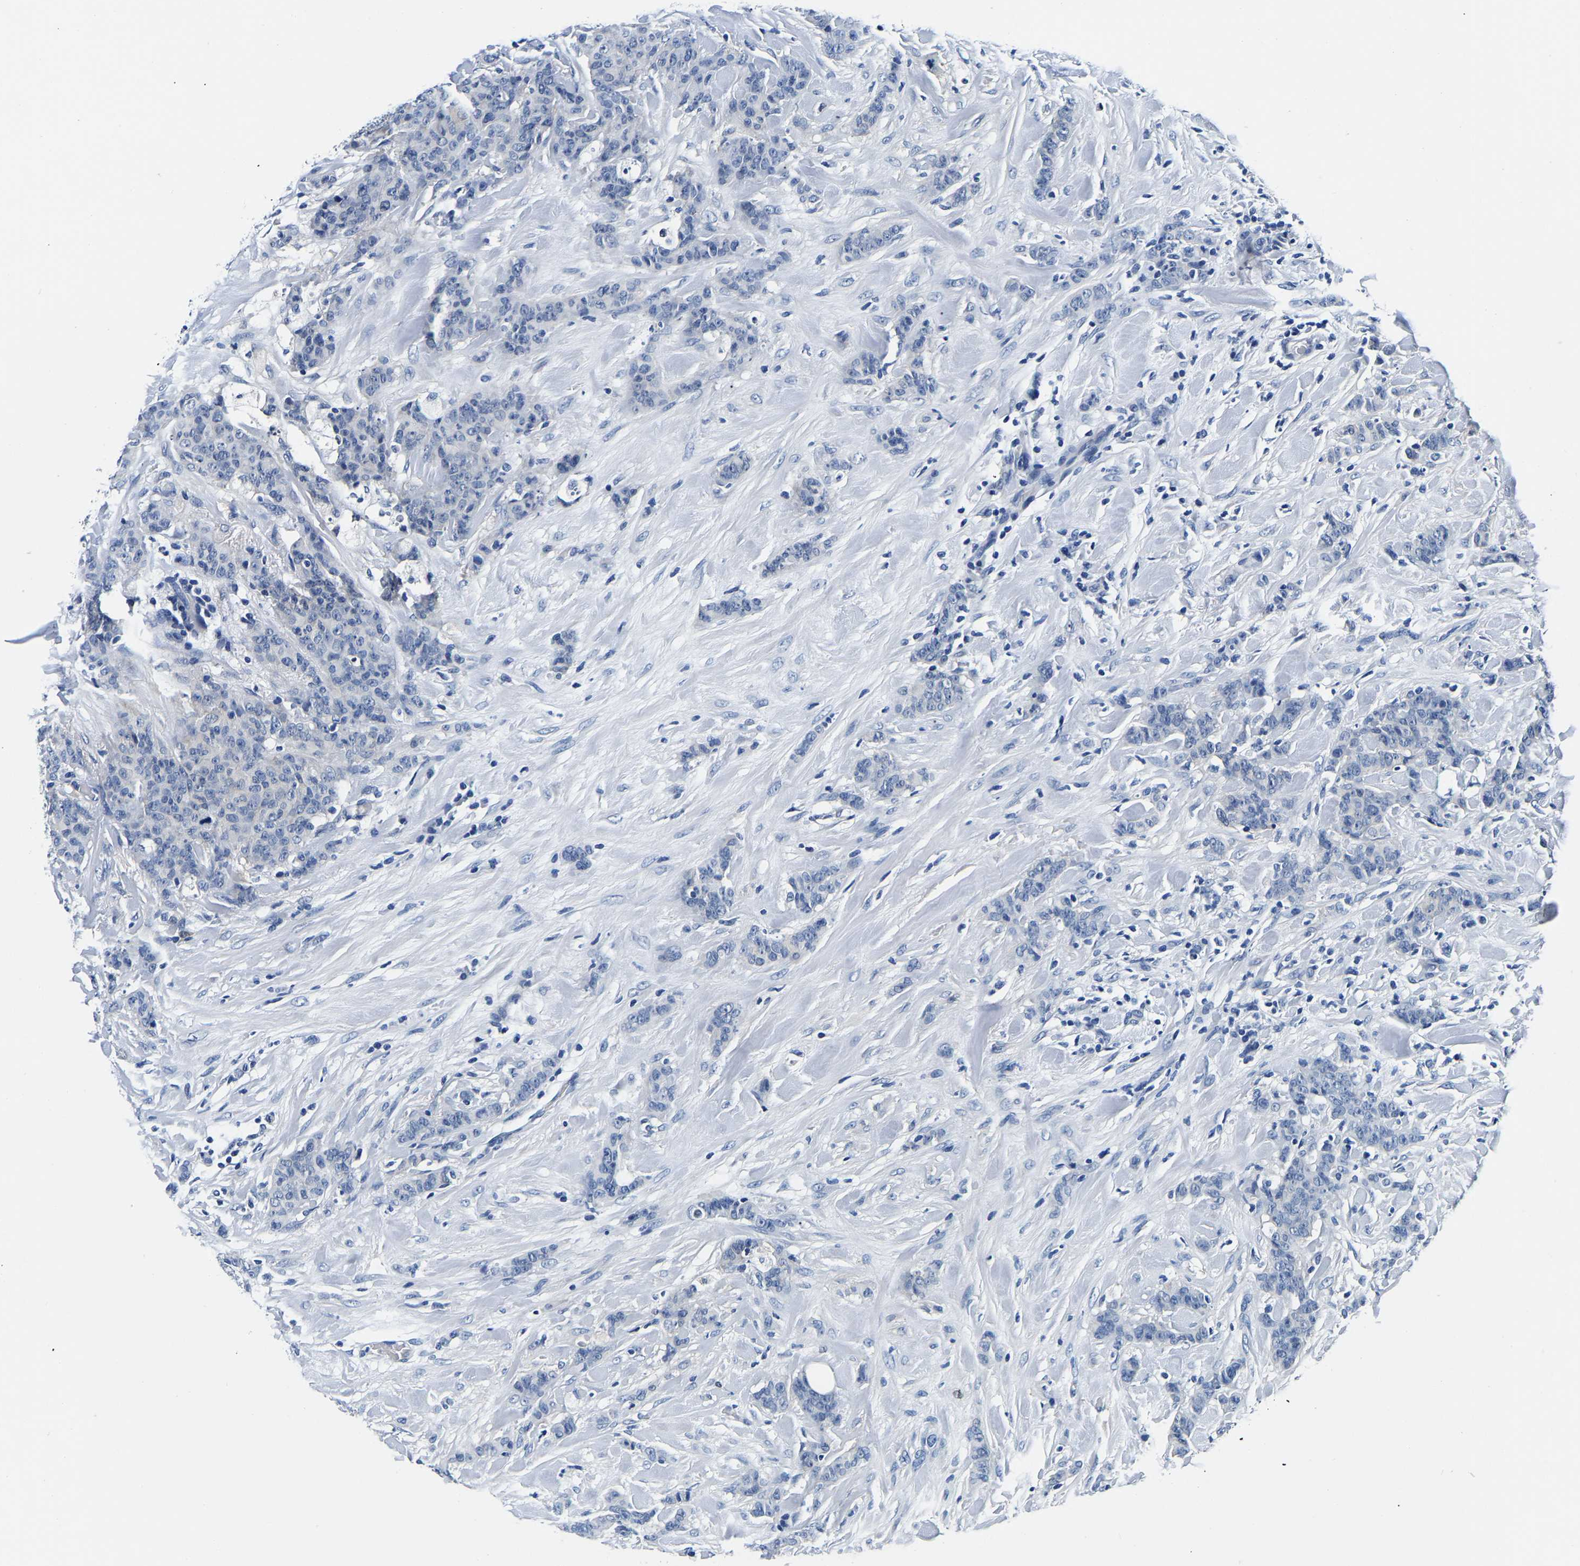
{"staining": {"intensity": "negative", "quantity": "none", "location": "none"}, "tissue": "breast cancer", "cell_type": "Tumor cells", "image_type": "cancer", "snomed": [{"axis": "morphology", "description": "Normal tissue, NOS"}, {"axis": "morphology", "description": "Duct carcinoma"}, {"axis": "topography", "description": "Breast"}], "caption": "Breast cancer stained for a protein using IHC reveals no positivity tumor cells.", "gene": "ACO1", "patient": {"sex": "female", "age": 40}}